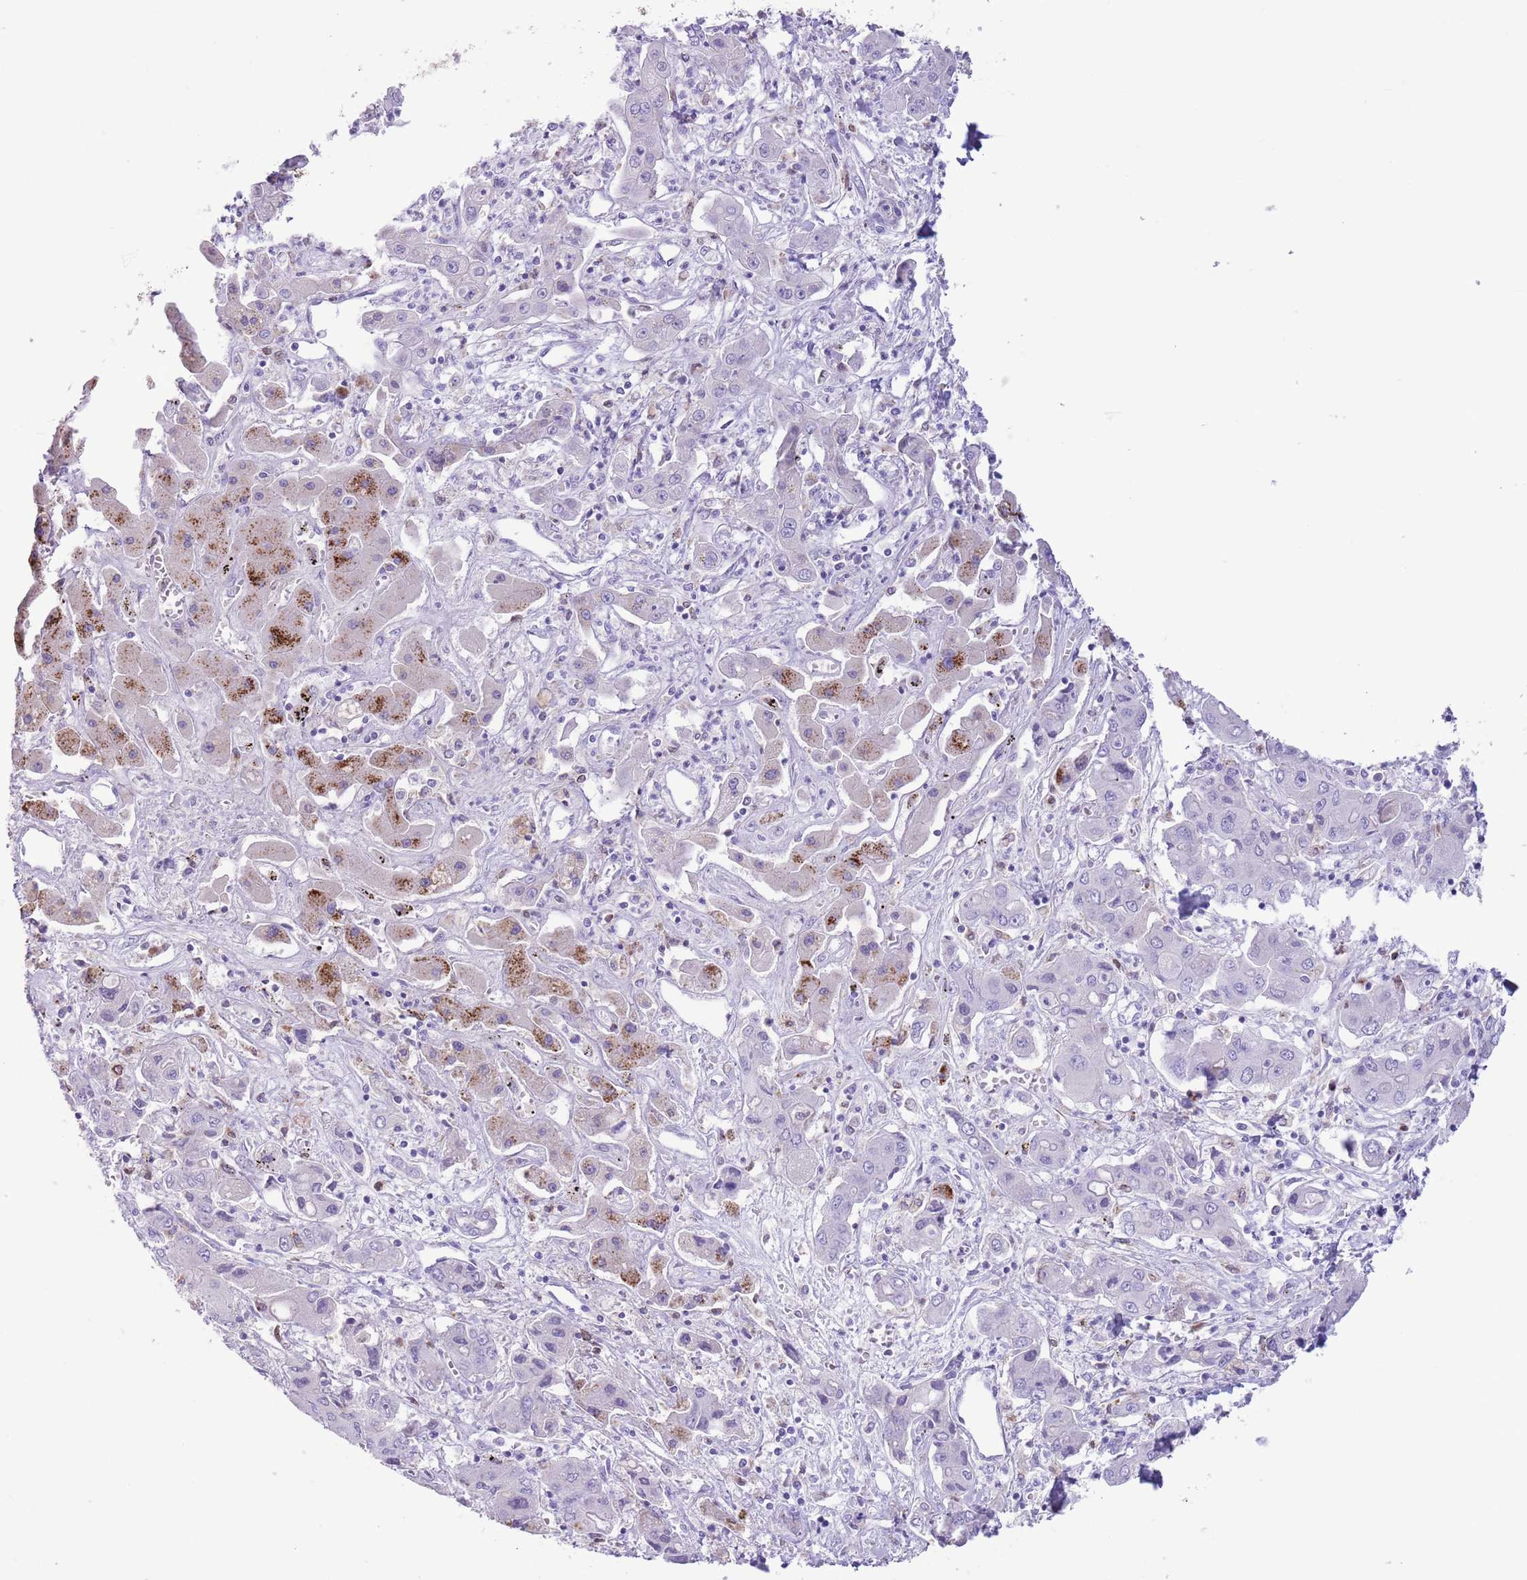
{"staining": {"intensity": "negative", "quantity": "none", "location": "none"}, "tissue": "liver cancer", "cell_type": "Tumor cells", "image_type": "cancer", "snomed": [{"axis": "morphology", "description": "Cholangiocarcinoma"}, {"axis": "topography", "description": "Liver"}], "caption": "Immunohistochemistry of human liver cancer (cholangiocarcinoma) exhibits no expression in tumor cells. The staining was performed using DAB (3,3'-diaminobenzidine) to visualize the protein expression in brown, while the nuclei were stained in blue with hematoxylin (Magnification: 20x).", "gene": "ZNF697", "patient": {"sex": "male", "age": 67}}